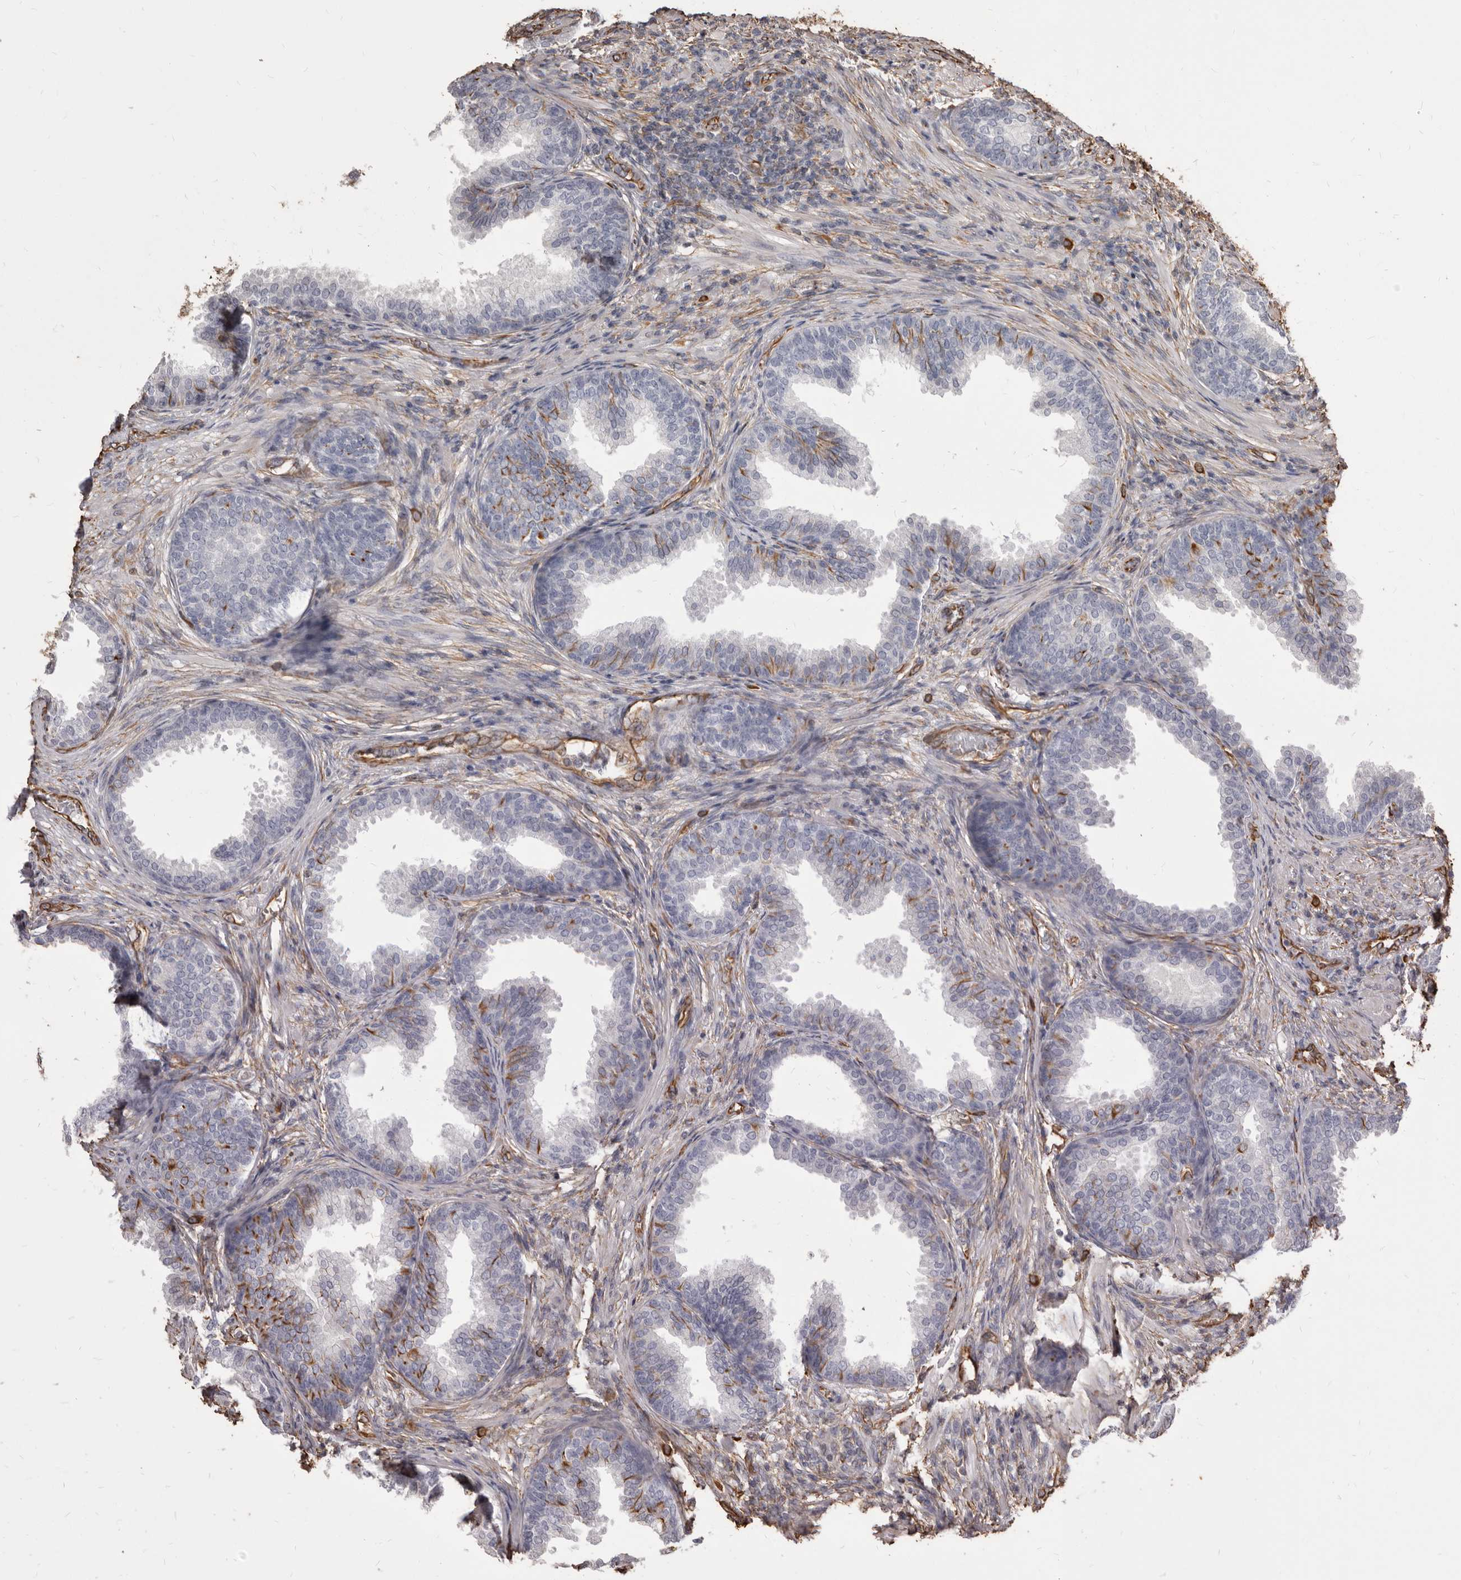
{"staining": {"intensity": "moderate", "quantity": "<25%", "location": "cytoplasmic/membranous"}, "tissue": "prostate", "cell_type": "Glandular cells", "image_type": "normal", "snomed": [{"axis": "morphology", "description": "Normal tissue, NOS"}, {"axis": "topography", "description": "Prostate"}], "caption": "Immunohistochemical staining of unremarkable prostate exhibits <25% levels of moderate cytoplasmic/membranous protein expression in approximately <25% of glandular cells. The protein is stained brown, and the nuclei are stained in blue (DAB IHC with brightfield microscopy, high magnification).", "gene": "MTURN", "patient": {"sex": "male", "age": 76}}